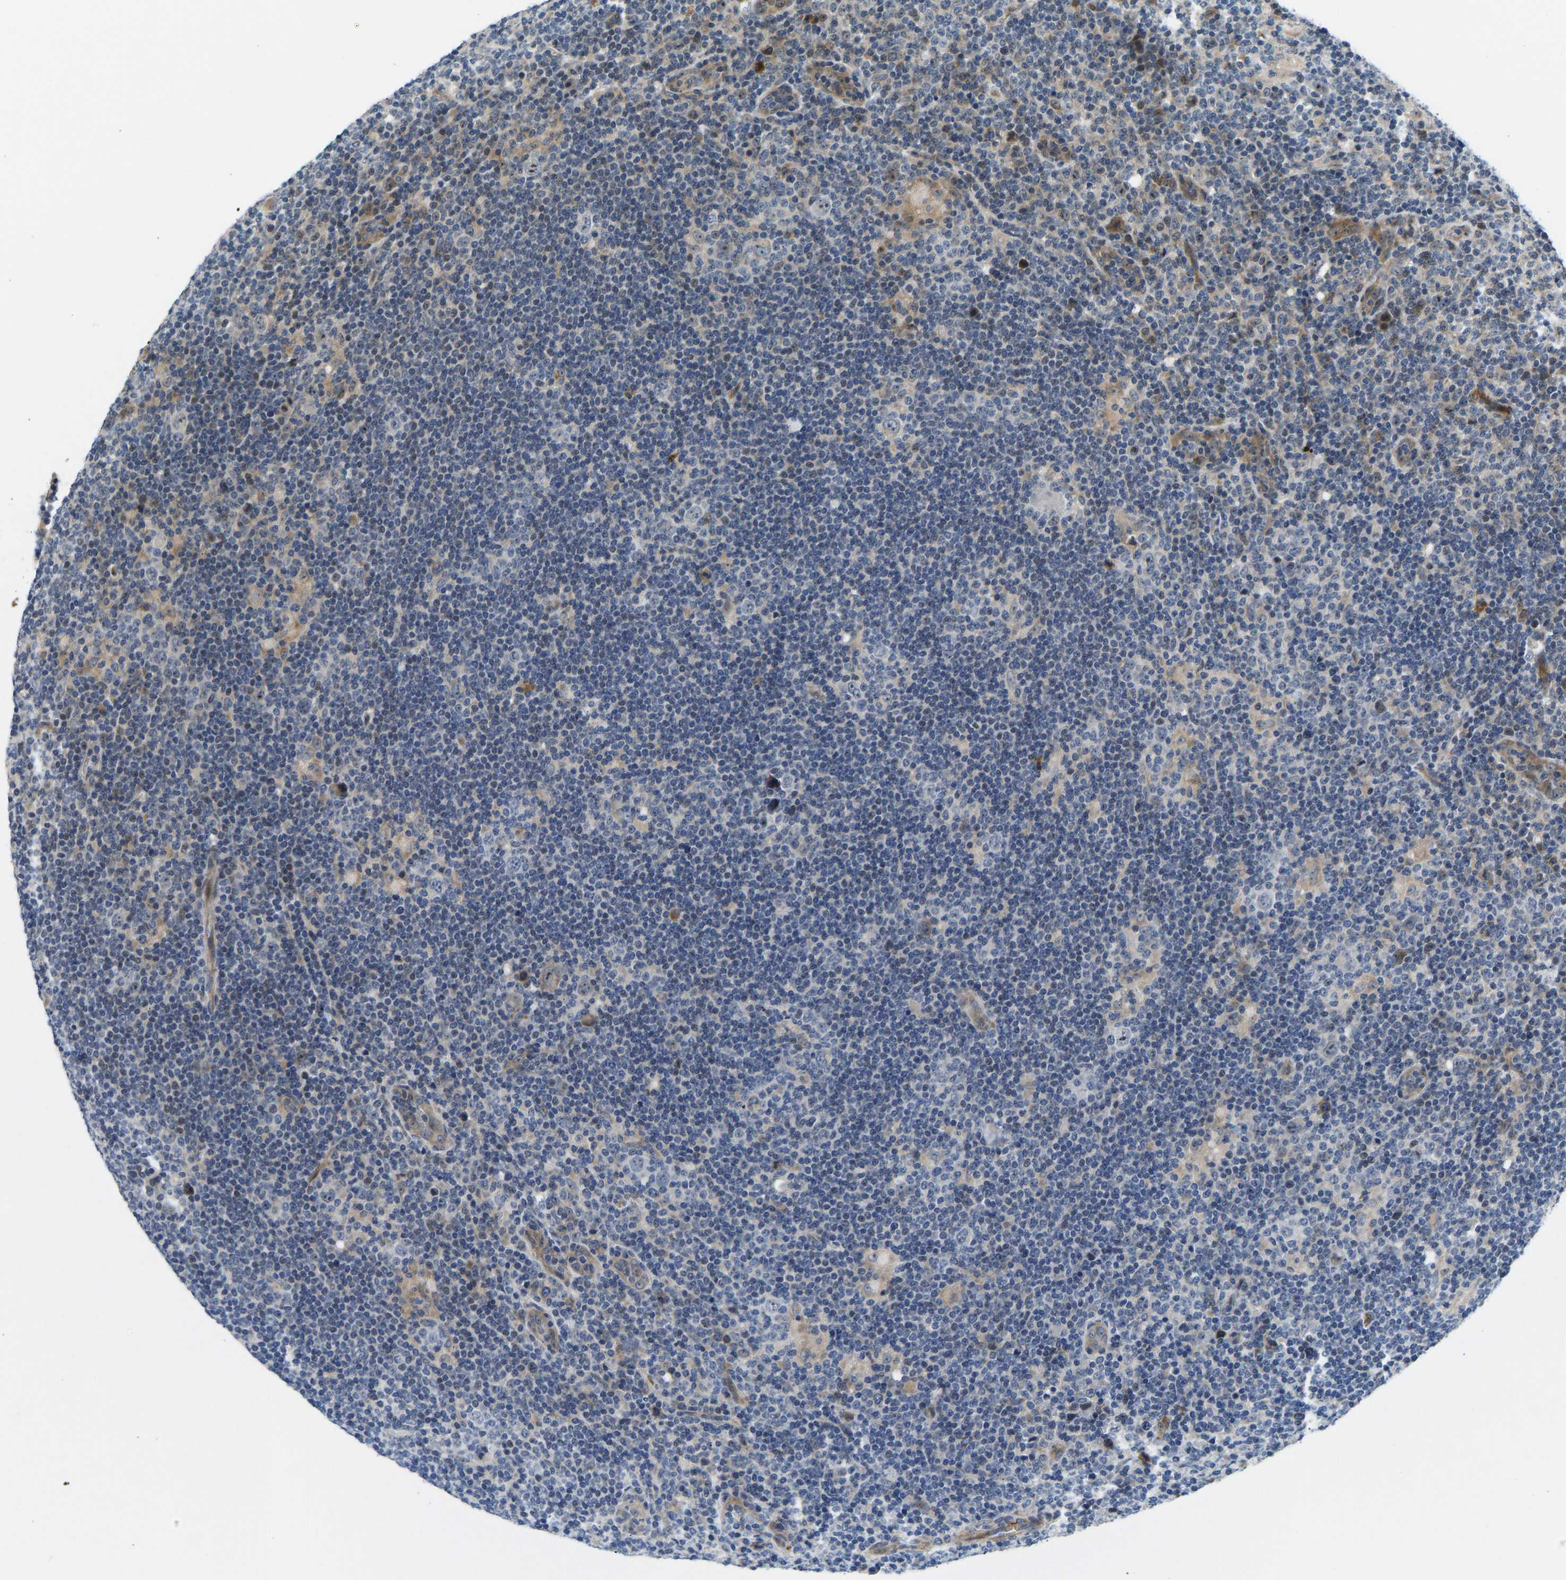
{"staining": {"intensity": "moderate", "quantity": "<25%", "location": "nuclear"}, "tissue": "lymphoma", "cell_type": "Tumor cells", "image_type": "cancer", "snomed": [{"axis": "morphology", "description": "Hodgkin's disease, NOS"}, {"axis": "topography", "description": "Lymph node"}], "caption": "Tumor cells display low levels of moderate nuclear staining in about <25% of cells in human Hodgkin's disease.", "gene": "RESF1", "patient": {"sex": "female", "age": 57}}